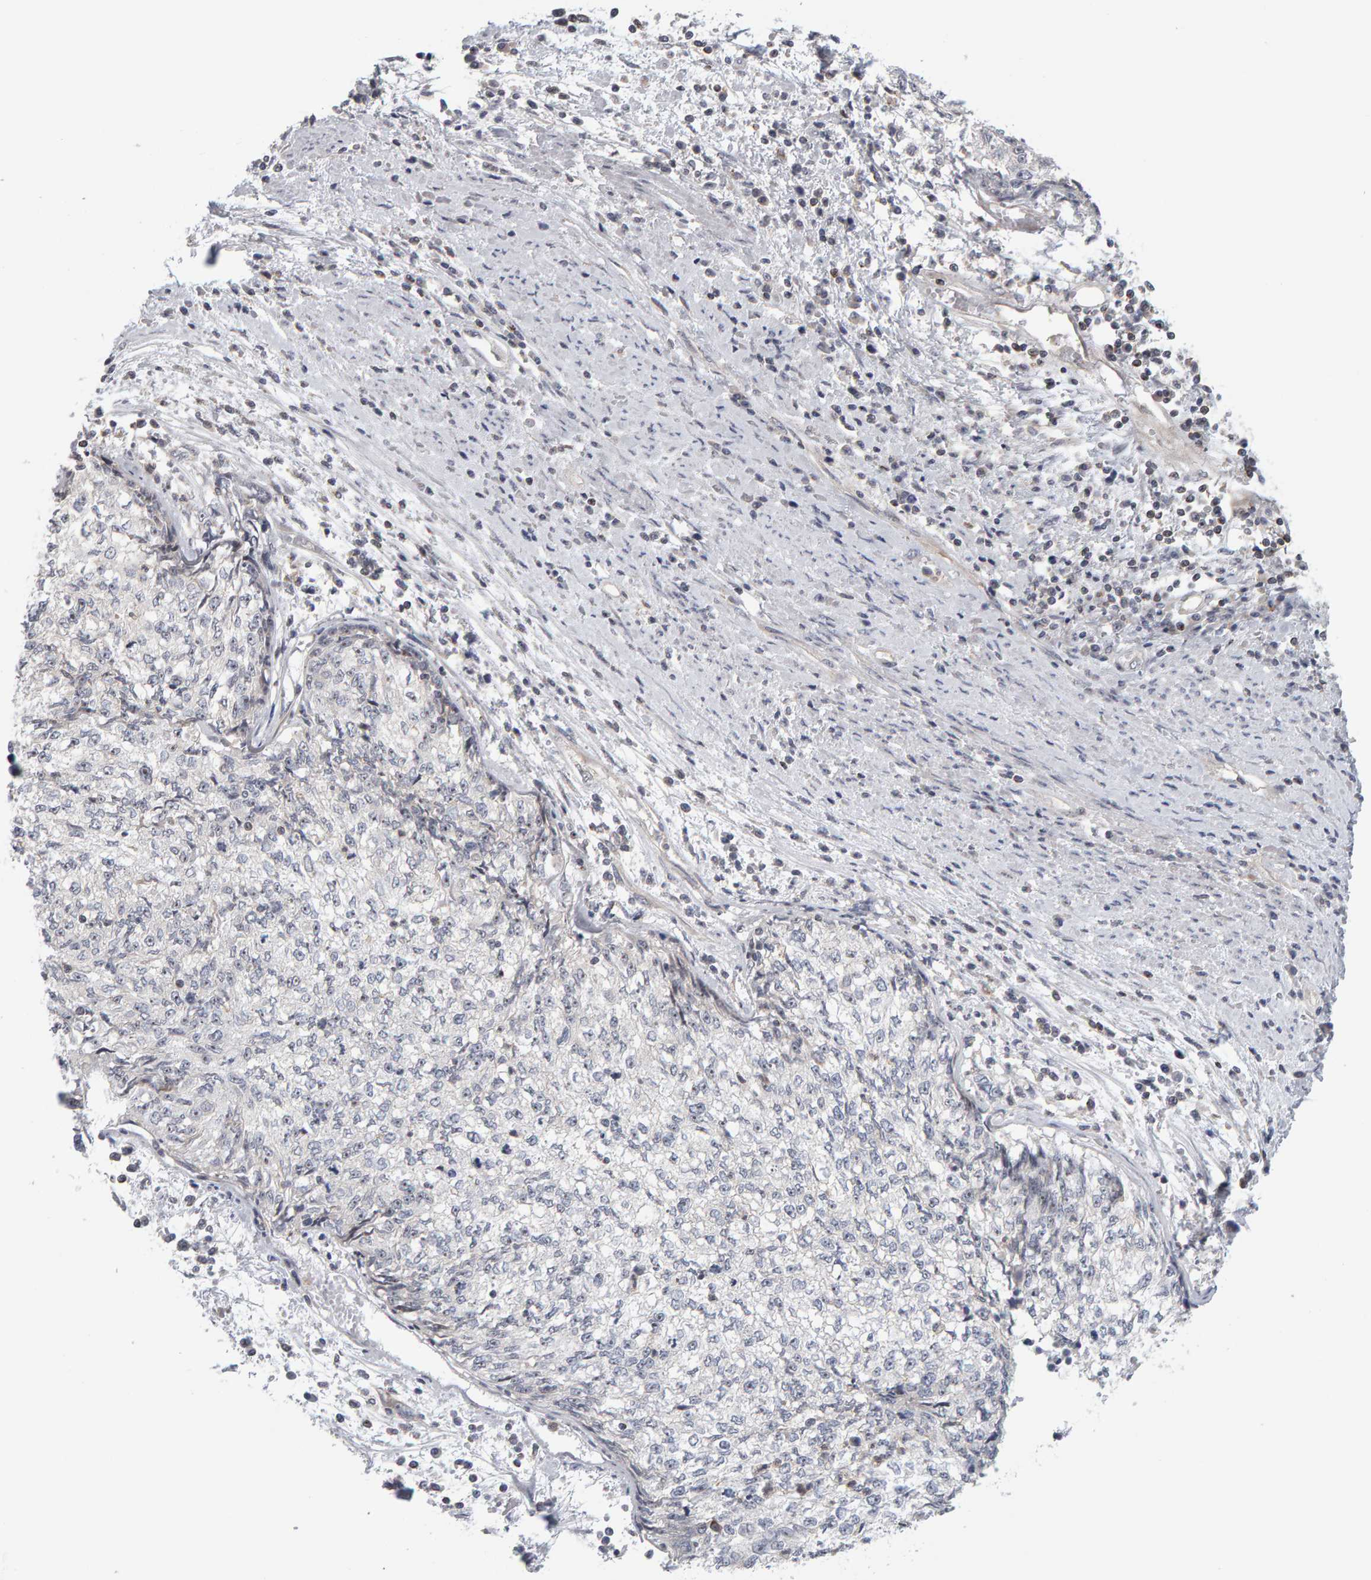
{"staining": {"intensity": "negative", "quantity": "none", "location": "none"}, "tissue": "cervical cancer", "cell_type": "Tumor cells", "image_type": "cancer", "snomed": [{"axis": "morphology", "description": "Squamous cell carcinoma, NOS"}, {"axis": "topography", "description": "Cervix"}], "caption": "High magnification brightfield microscopy of squamous cell carcinoma (cervical) stained with DAB (brown) and counterstained with hematoxylin (blue): tumor cells show no significant positivity. The staining is performed using DAB brown chromogen with nuclei counter-stained in using hematoxylin.", "gene": "MSRA", "patient": {"sex": "female", "age": 57}}